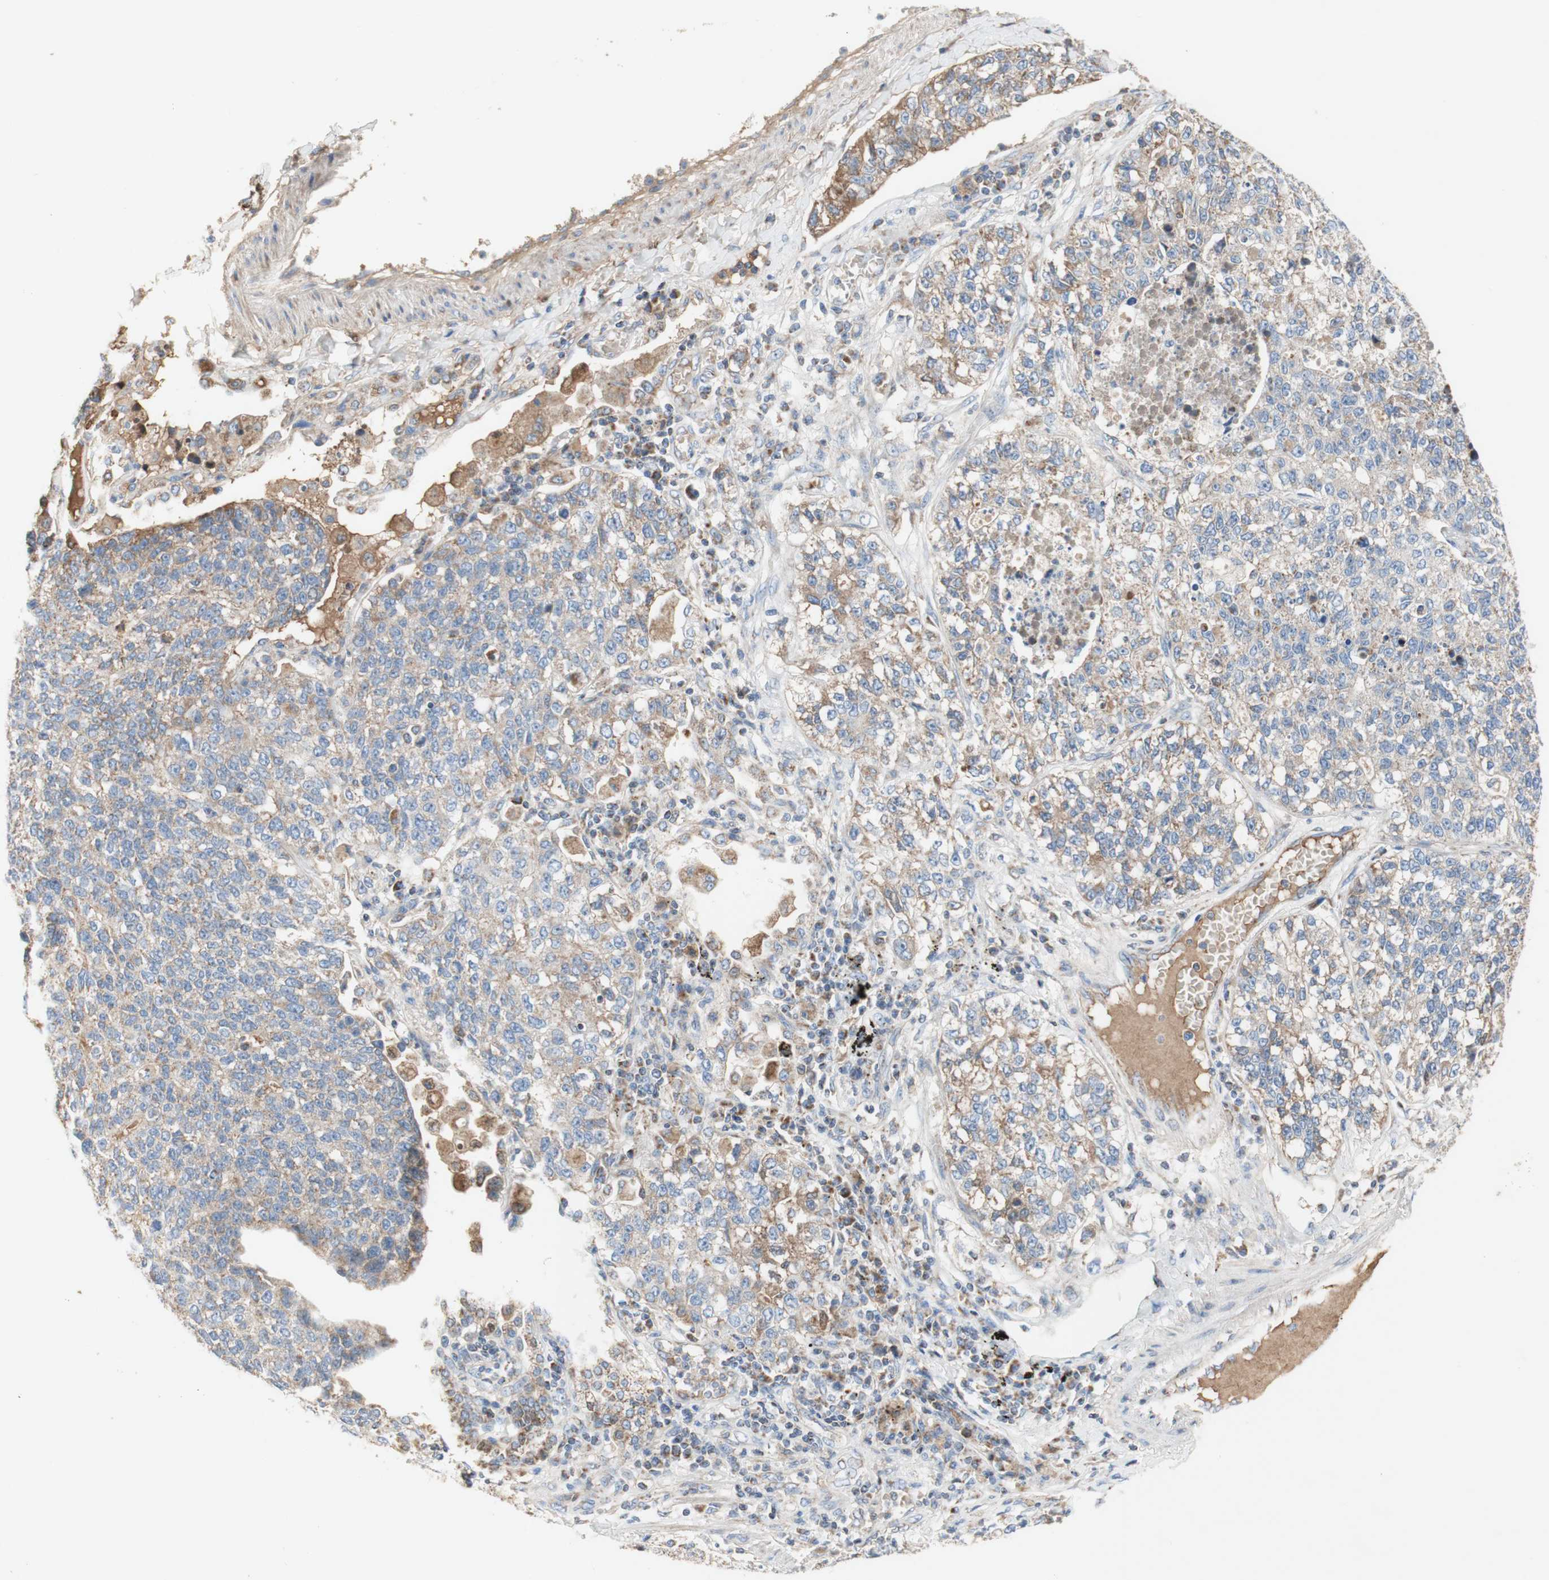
{"staining": {"intensity": "moderate", "quantity": "<25%", "location": "cytoplasmic/membranous"}, "tissue": "lung cancer", "cell_type": "Tumor cells", "image_type": "cancer", "snomed": [{"axis": "morphology", "description": "Adenocarcinoma, NOS"}, {"axis": "topography", "description": "Lung"}], "caption": "Immunohistochemistry (IHC) staining of lung cancer, which reveals low levels of moderate cytoplasmic/membranous expression in about <25% of tumor cells indicating moderate cytoplasmic/membranous protein staining. The staining was performed using DAB (brown) for protein detection and nuclei were counterstained in hematoxylin (blue).", "gene": "SDHB", "patient": {"sex": "male", "age": 49}}